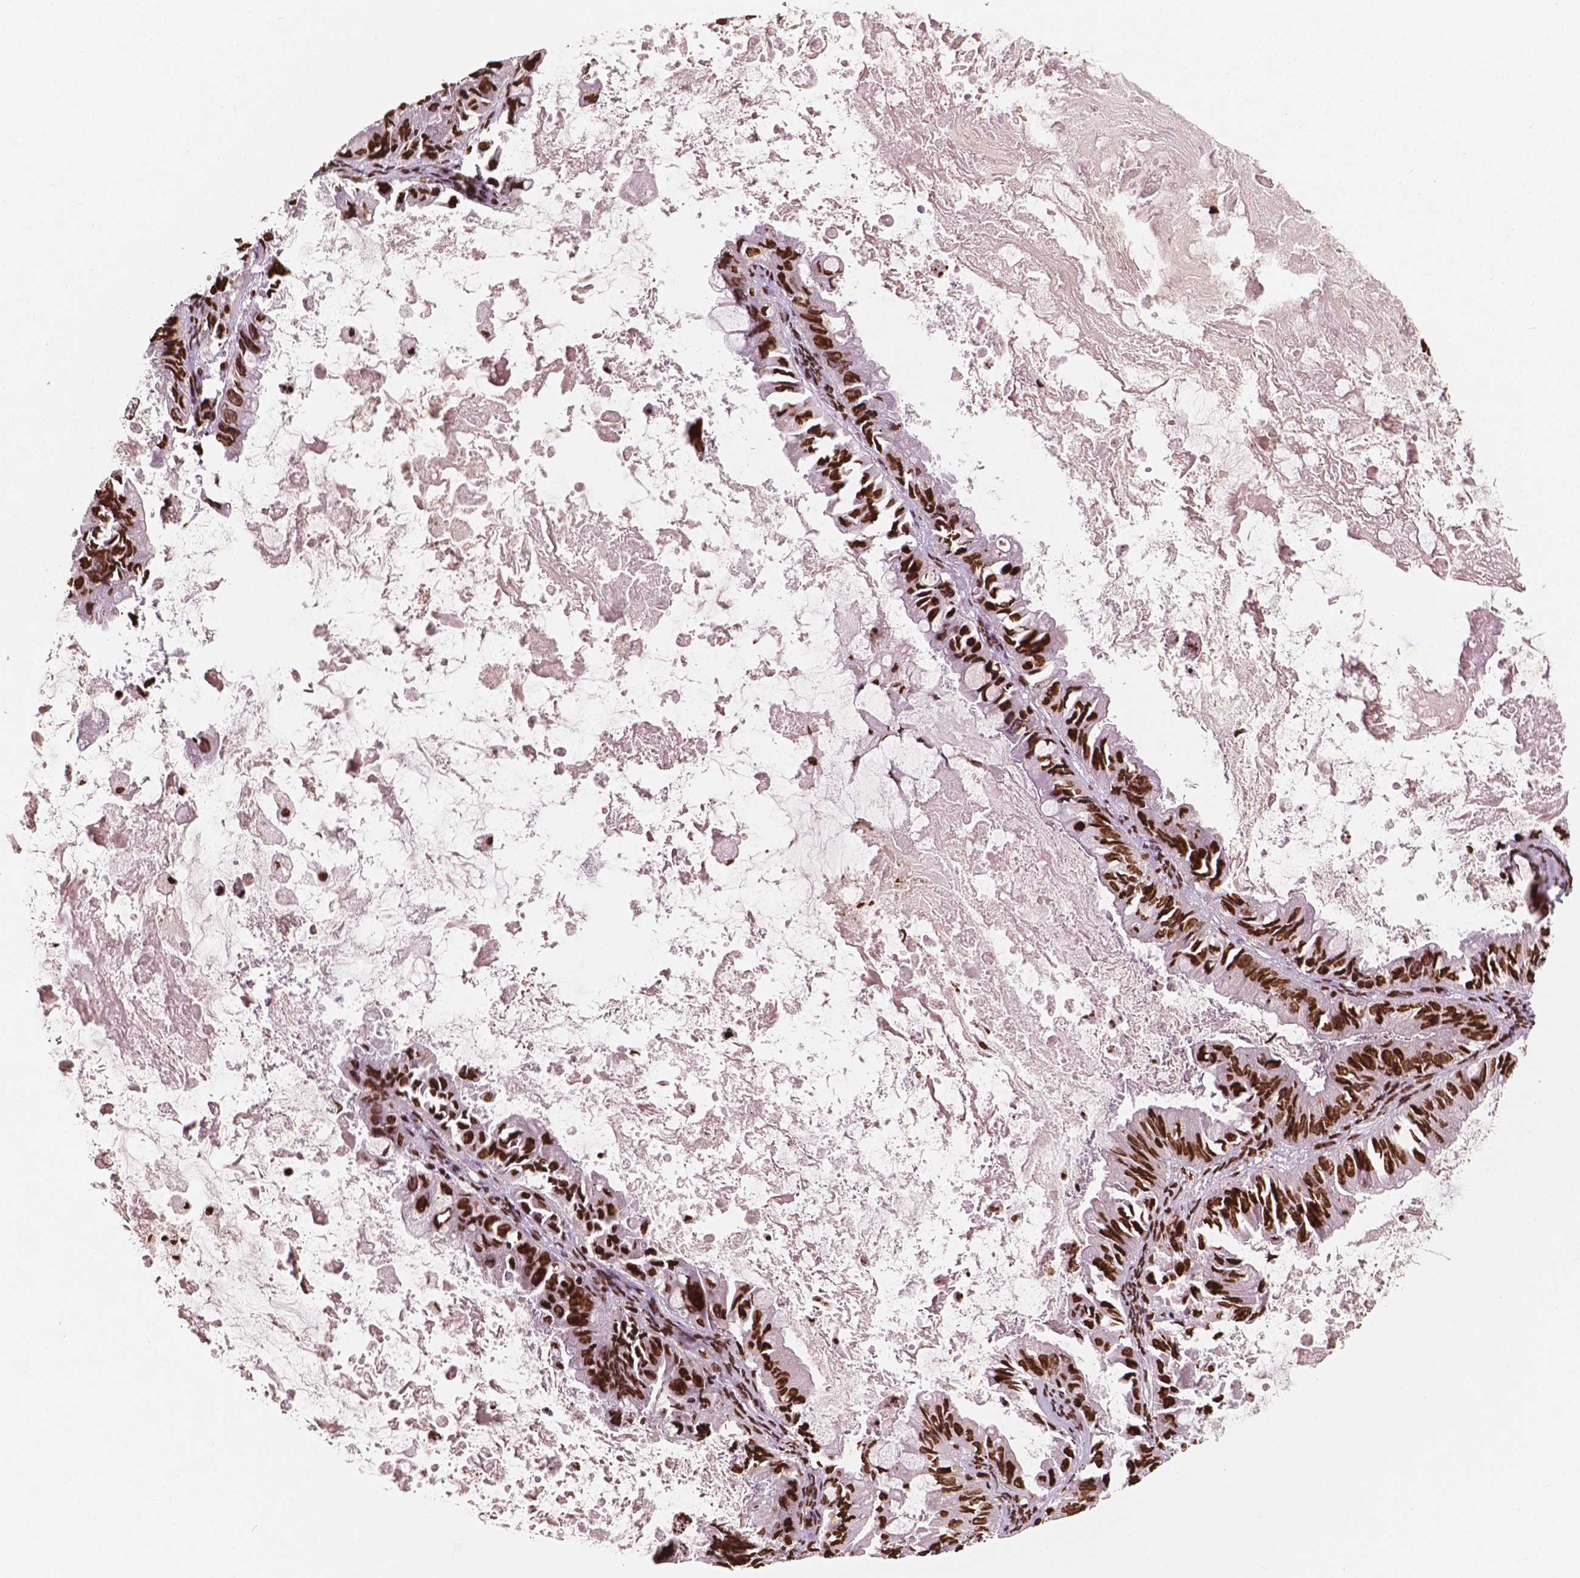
{"staining": {"intensity": "strong", "quantity": ">75%", "location": "nuclear"}, "tissue": "ovarian cancer", "cell_type": "Tumor cells", "image_type": "cancer", "snomed": [{"axis": "morphology", "description": "Cystadenocarcinoma, mucinous, NOS"}, {"axis": "topography", "description": "Ovary"}], "caption": "A brown stain shows strong nuclear positivity of a protein in human ovarian mucinous cystadenocarcinoma tumor cells.", "gene": "H3C7", "patient": {"sex": "female", "age": 61}}